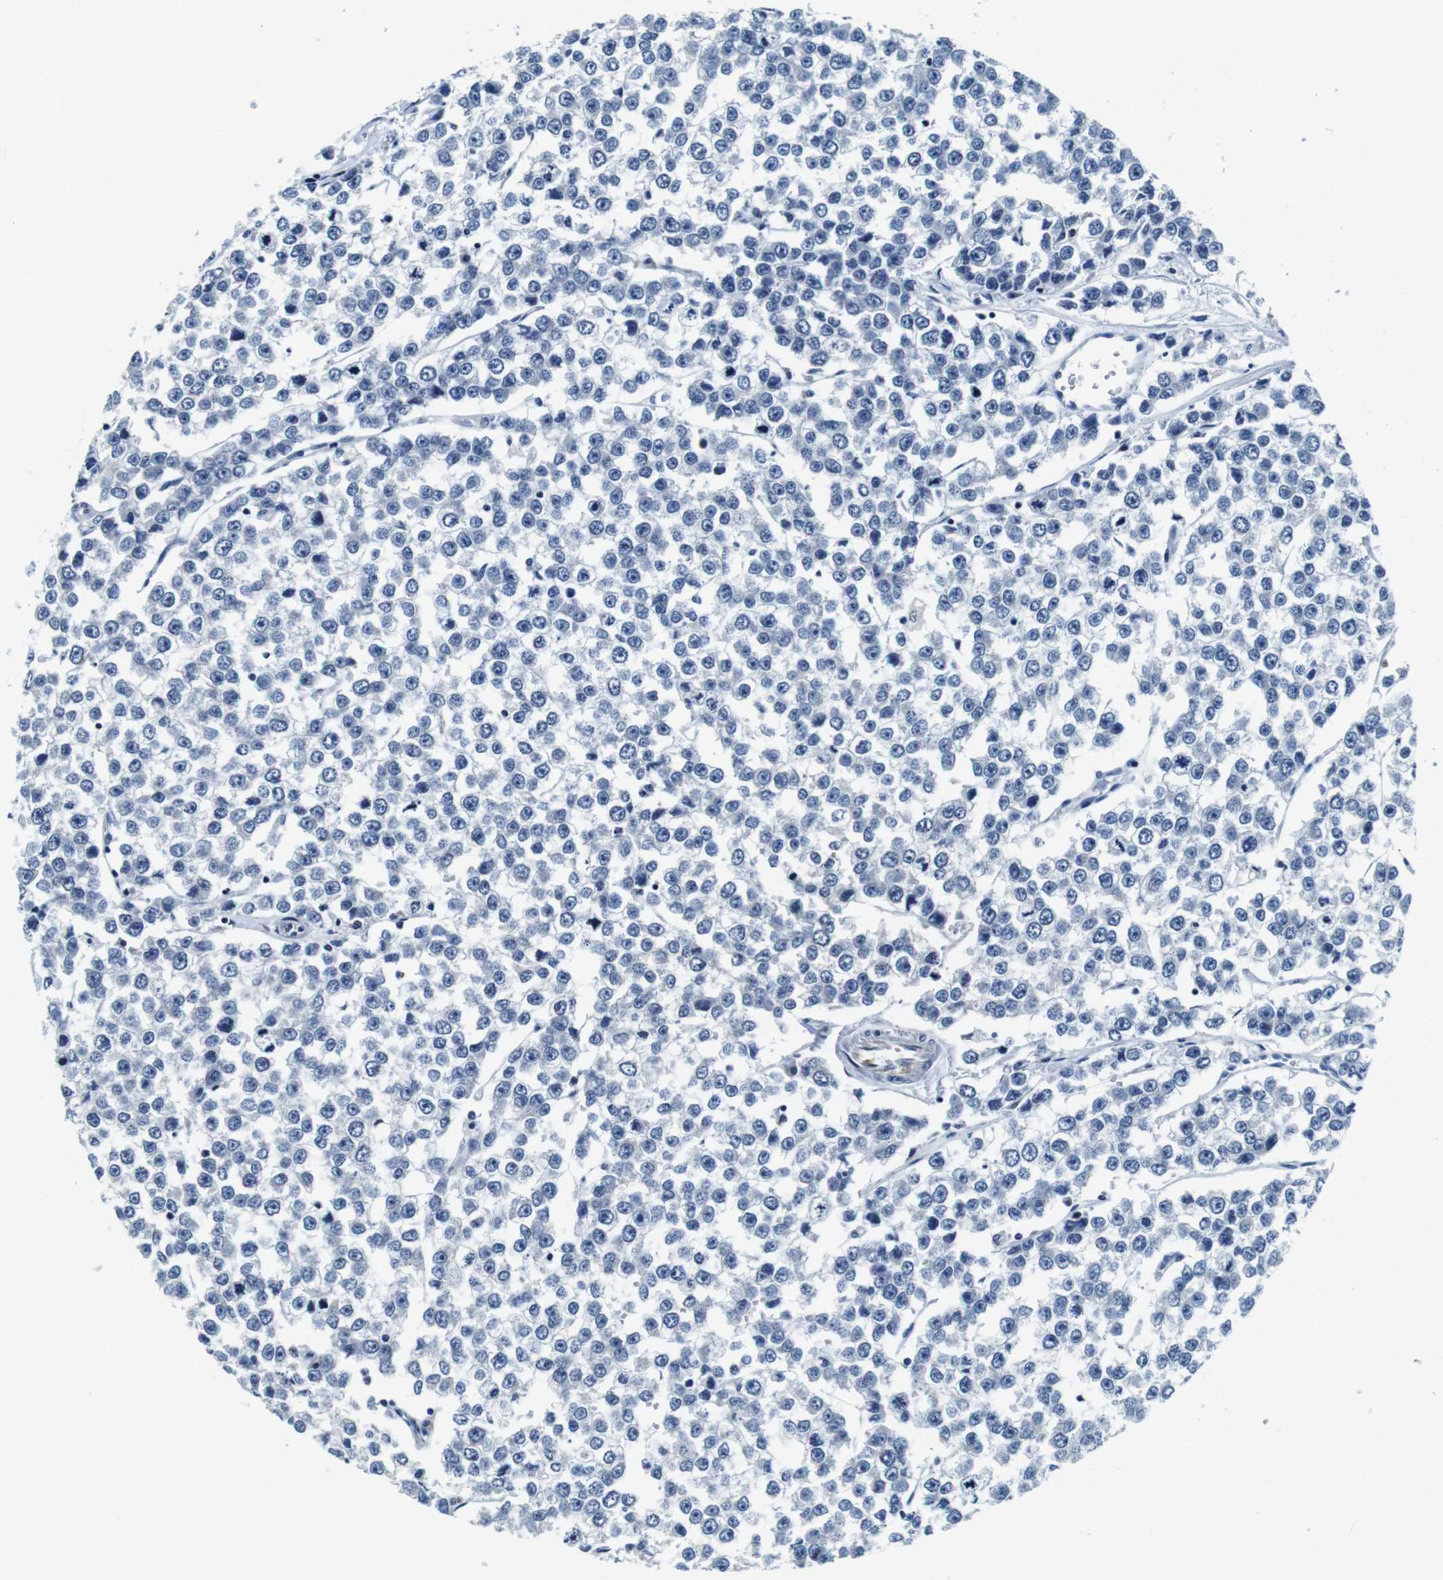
{"staining": {"intensity": "negative", "quantity": "none", "location": "none"}, "tissue": "testis cancer", "cell_type": "Tumor cells", "image_type": "cancer", "snomed": [{"axis": "morphology", "description": "Seminoma, NOS"}, {"axis": "morphology", "description": "Carcinoma, Embryonal, NOS"}, {"axis": "topography", "description": "Testis"}], "caption": "The IHC micrograph has no significant staining in tumor cells of testis embryonal carcinoma tissue. (Stains: DAB (3,3'-diaminobenzidine) IHC with hematoxylin counter stain, Microscopy: brightfield microscopy at high magnification).", "gene": "FAR2", "patient": {"sex": "male", "age": 52}}